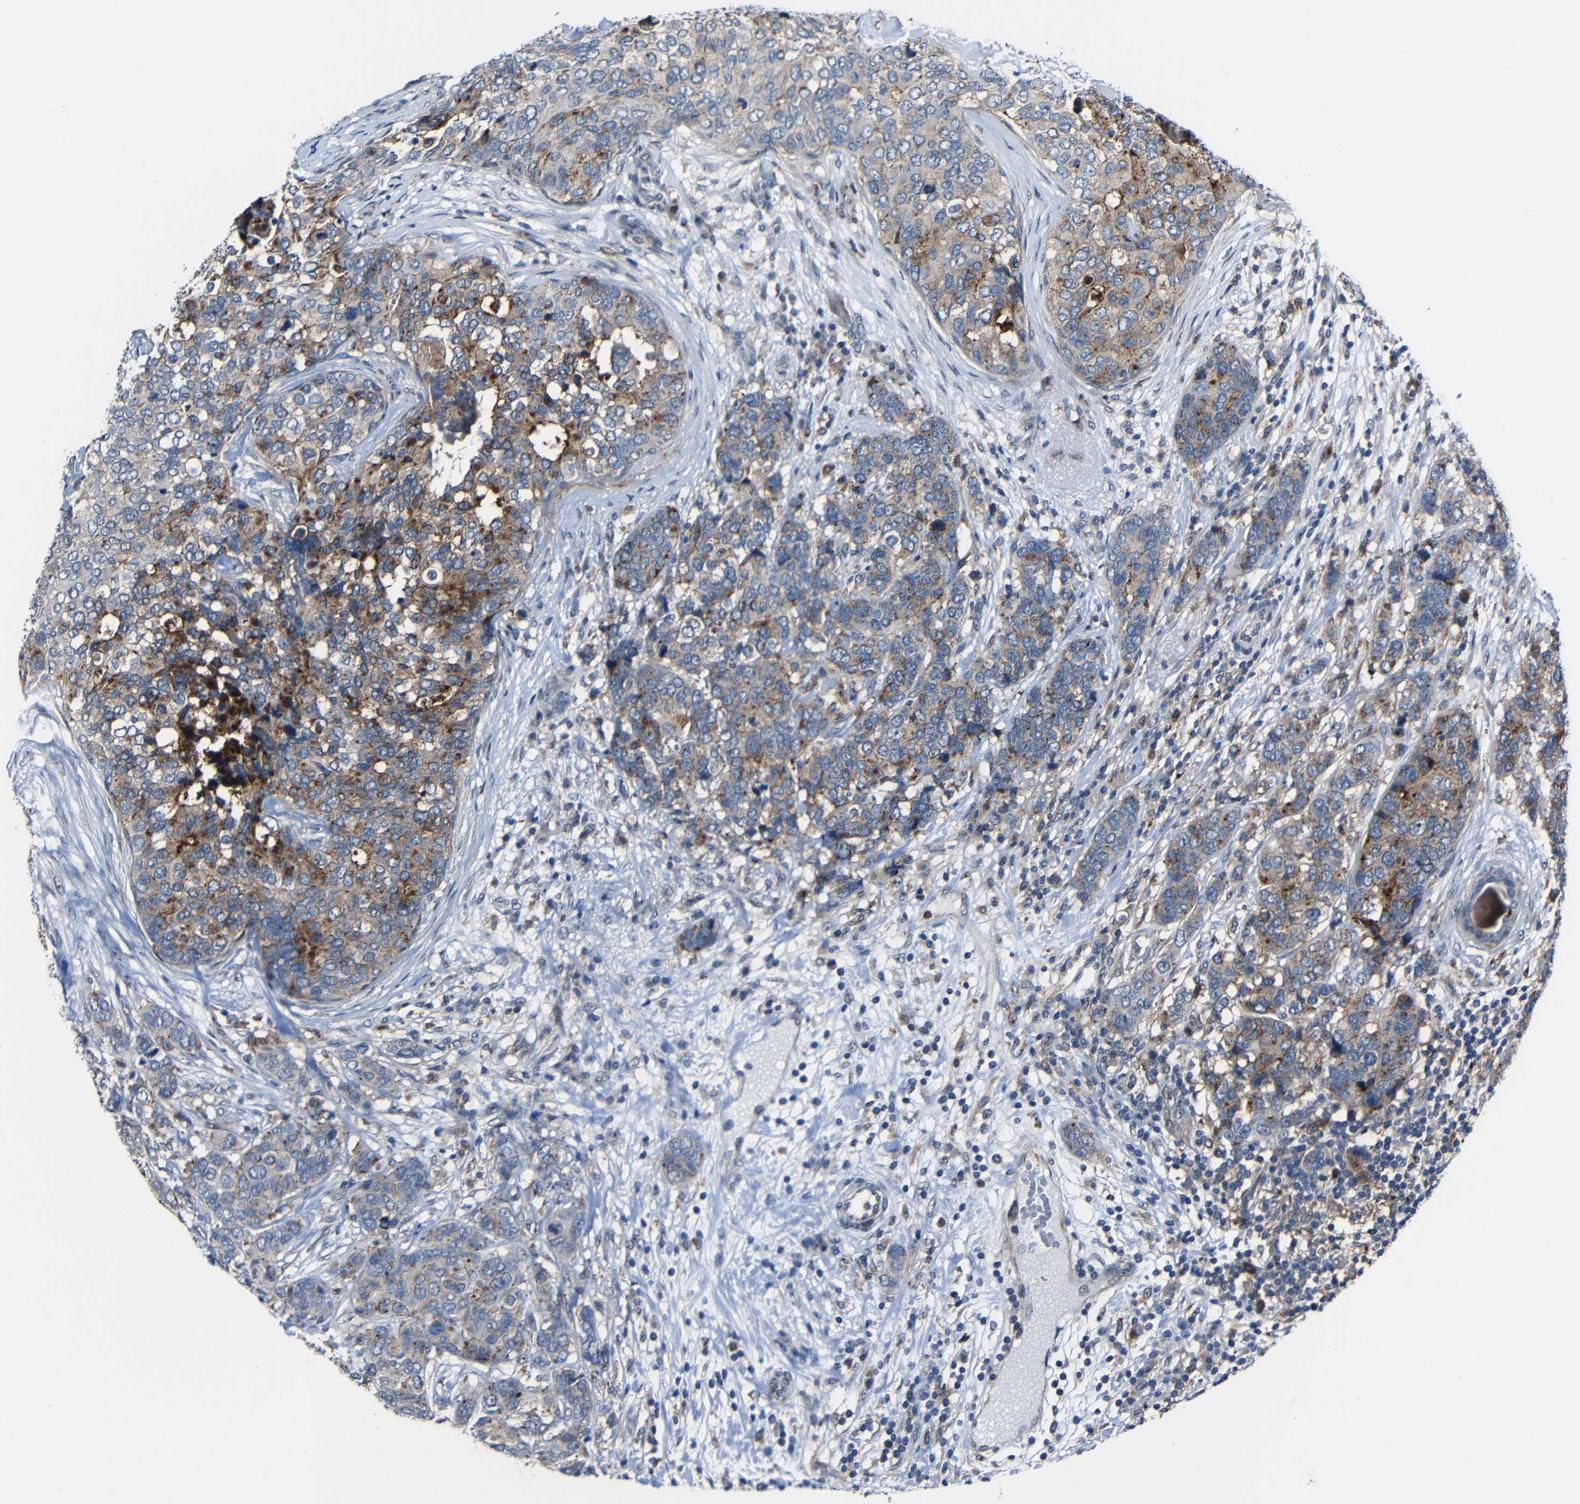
{"staining": {"intensity": "moderate", "quantity": "25%-75%", "location": "cytoplasmic/membranous"}, "tissue": "breast cancer", "cell_type": "Tumor cells", "image_type": "cancer", "snomed": [{"axis": "morphology", "description": "Lobular carcinoma"}, {"axis": "topography", "description": "Breast"}], "caption": "Immunohistochemistry (IHC) micrograph of breast lobular carcinoma stained for a protein (brown), which displays medium levels of moderate cytoplasmic/membranous staining in about 25%-75% of tumor cells.", "gene": "DNAJC5", "patient": {"sex": "female", "age": 59}}